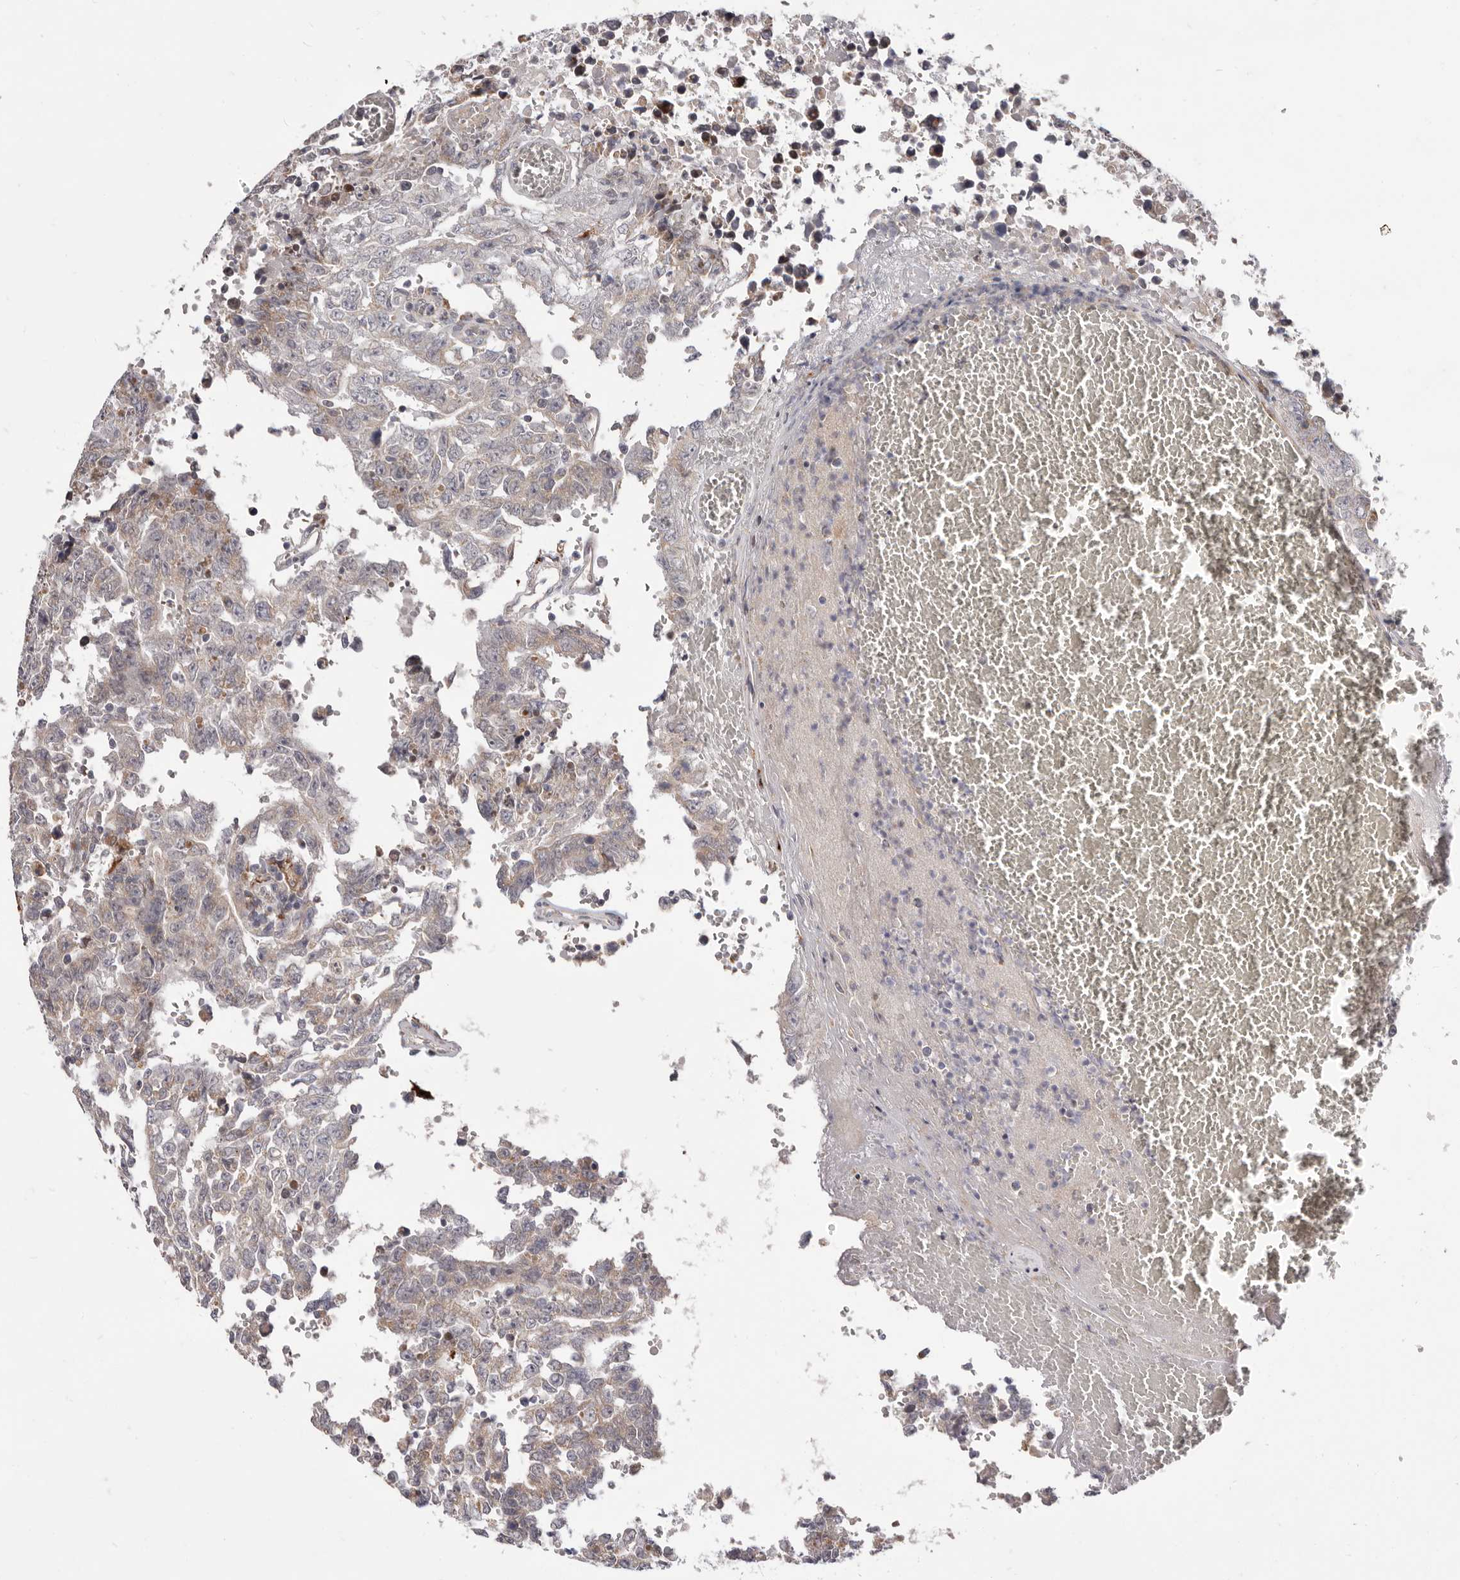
{"staining": {"intensity": "moderate", "quantity": "25%-75%", "location": "cytoplasmic/membranous"}, "tissue": "testis cancer", "cell_type": "Tumor cells", "image_type": "cancer", "snomed": [{"axis": "morphology", "description": "Carcinoma, Embryonal, NOS"}, {"axis": "topography", "description": "Testis"}], "caption": "Embryonal carcinoma (testis) tissue displays moderate cytoplasmic/membranous expression in approximately 25%-75% of tumor cells, visualized by immunohistochemistry.", "gene": "TOR3A", "patient": {"sex": "male", "age": 26}}